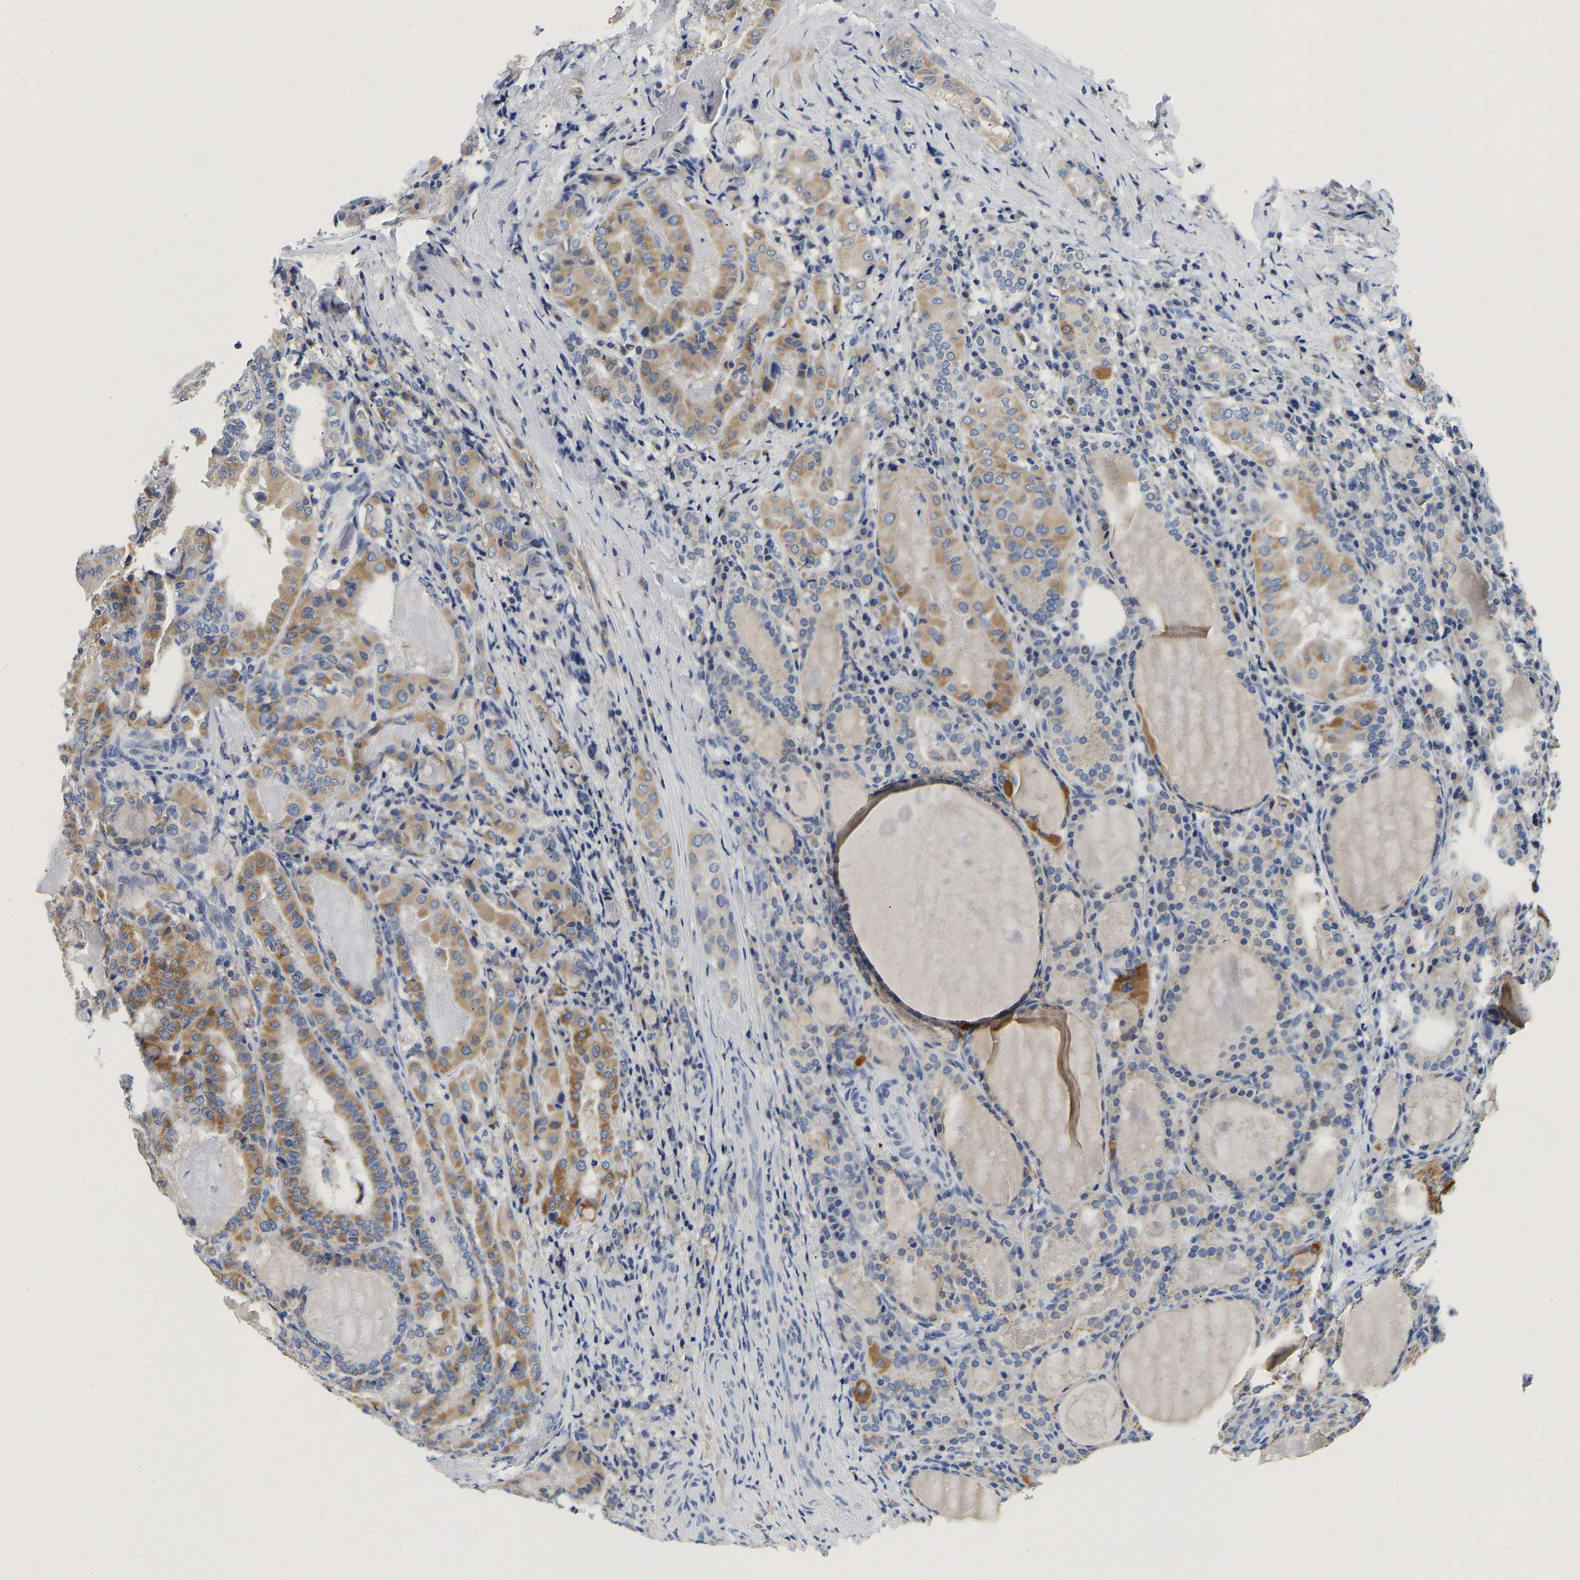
{"staining": {"intensity": "moderate", "quantity": "25%-75%", "location": "cytoplasmic/membranous"}, "tissue": "thyroid cancer", "cell_type": "Tumor cells", "image_type": "cancer", "snomed": [{"axis": "morphology", "description": "Papillary adenocarcinoma, NOS"}, {"axis": "topography", "description": "Thyroid gland"}], "caption": "Brown immunohistochemical staining in papillary adenocarcinoma (thyroid) demonstrates moderate cytoplasmic/membranous expression in approximately 25%-75% of tumor cells. The protein of interest is stained brown, and the nuclei are stained in blue (DAB IHC with brightfield microscopy, high magnification).", "gene": "PCK2", "patient": {"sex": "female", "age": 42}}